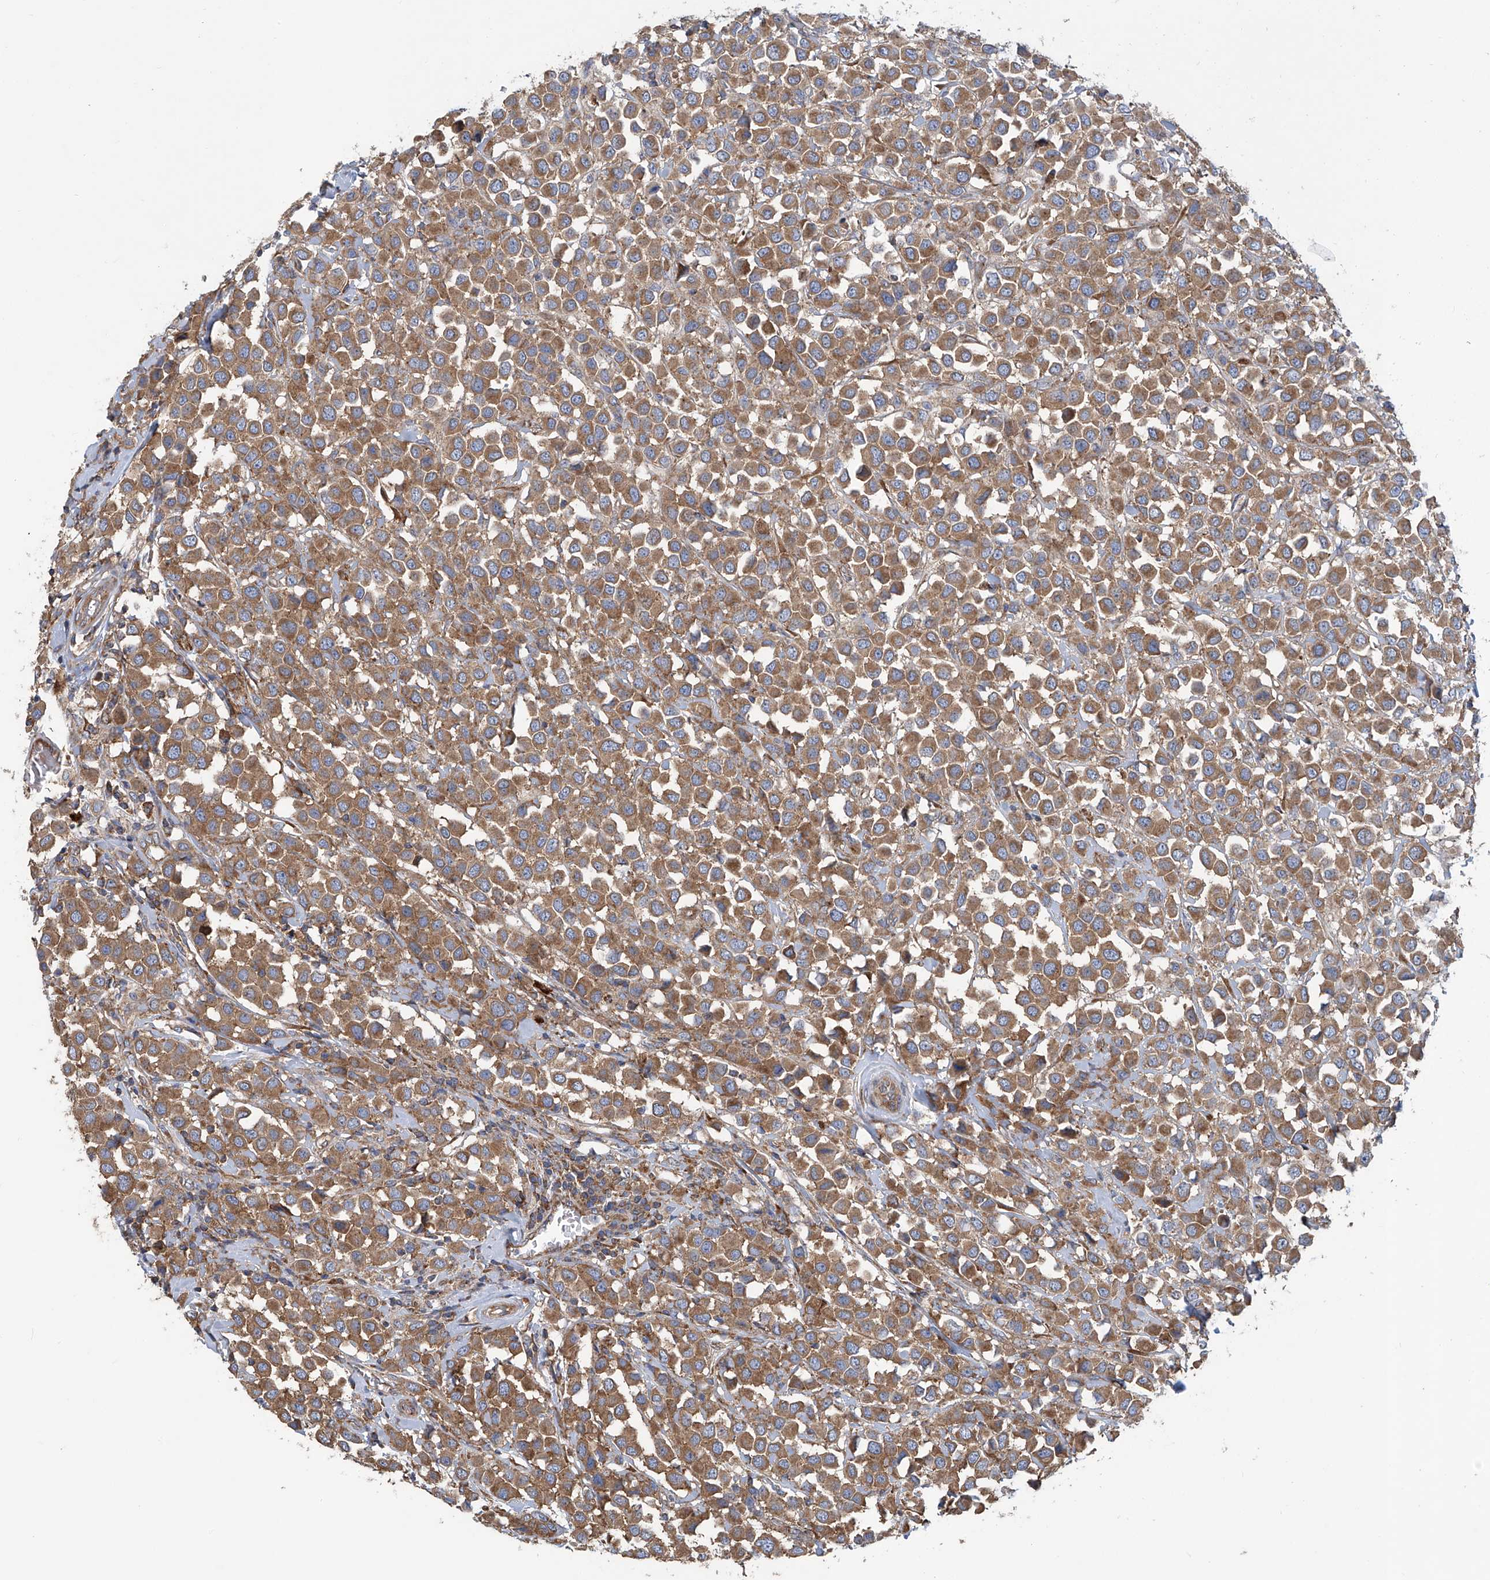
{"staining": {"intensity": "moderate", "quantity": ">75%", "location": "cytoplasmic/membranous"}, "tissue": "breast cancer", "cell_type": "Tumor cells", "image_type": "cancer", "snomed": [{"axis": "morphology", "description": "Duct carcinoma"}, {"axis": "topography", "description": "Breast"}], "caption": "Breast cancer stained with DAB immunohistochemistry reveals medium levels of moderate cytoplasmic/membranous staining in about >75% of tumor cells. (Brightfield microscopy of DAB IHC at high magnification).", "gene": "SENP2", "patient": {"sex": "female", "age": 61}}